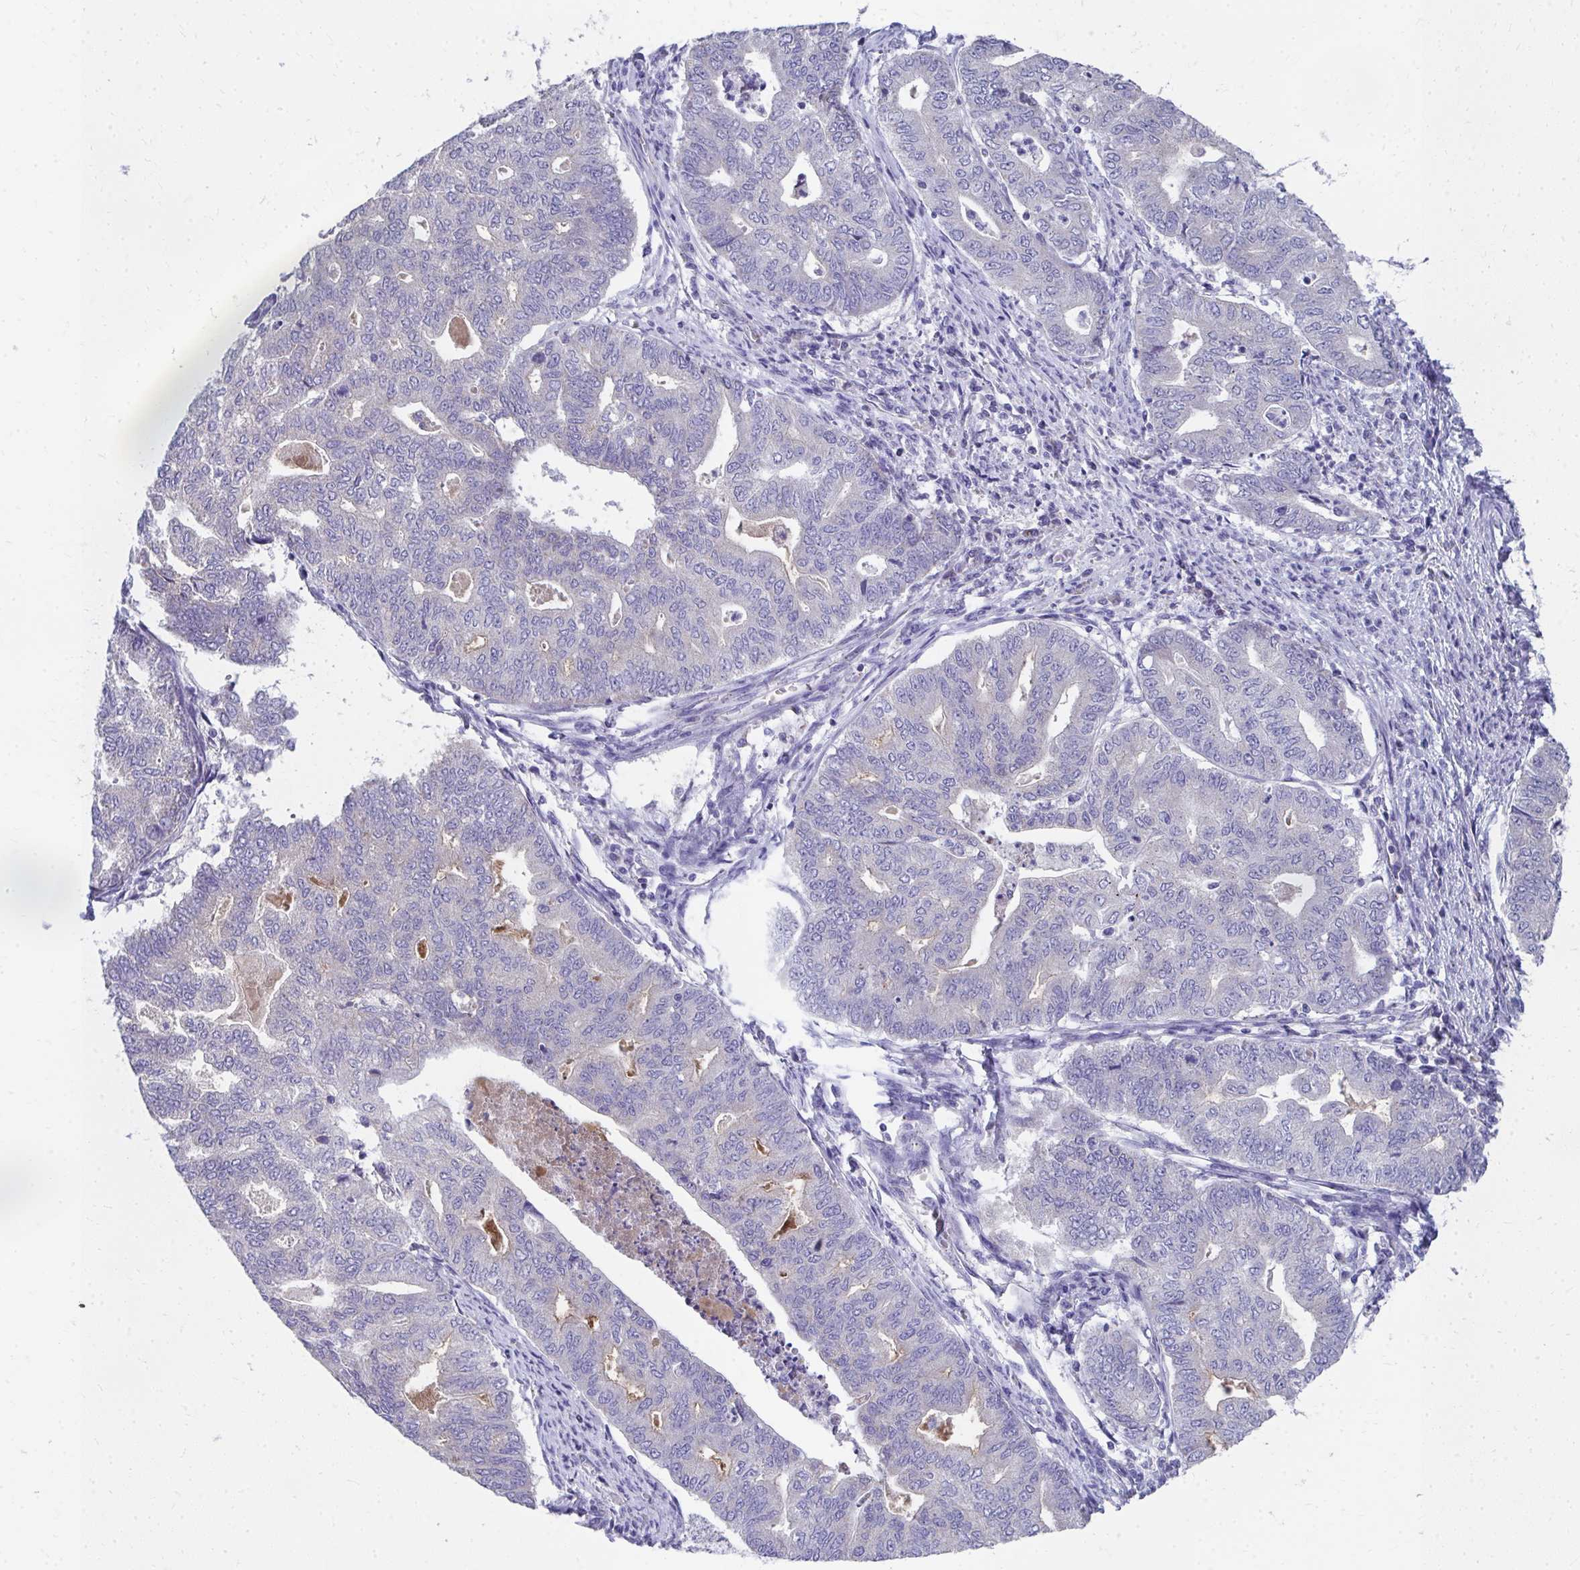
{"staining": {"intensity": "negative", "quantity": "none", "location": "none"}, "tissue": "endometrial cancer", "cell_type": "Tumor cells", "image_type": "cancer", "snomed": [{"axis": "morphology", "description": "Adenocarcinoma, NOS"}, {"axis": "topography", "description": "Endometrium"}], "caption": "Tumor cells show no significant protein positivity in endometrial cancer (adenocarcinoma).", "gene": "TMPRSS2", "patient": {"sex": "female", "age": 79}}